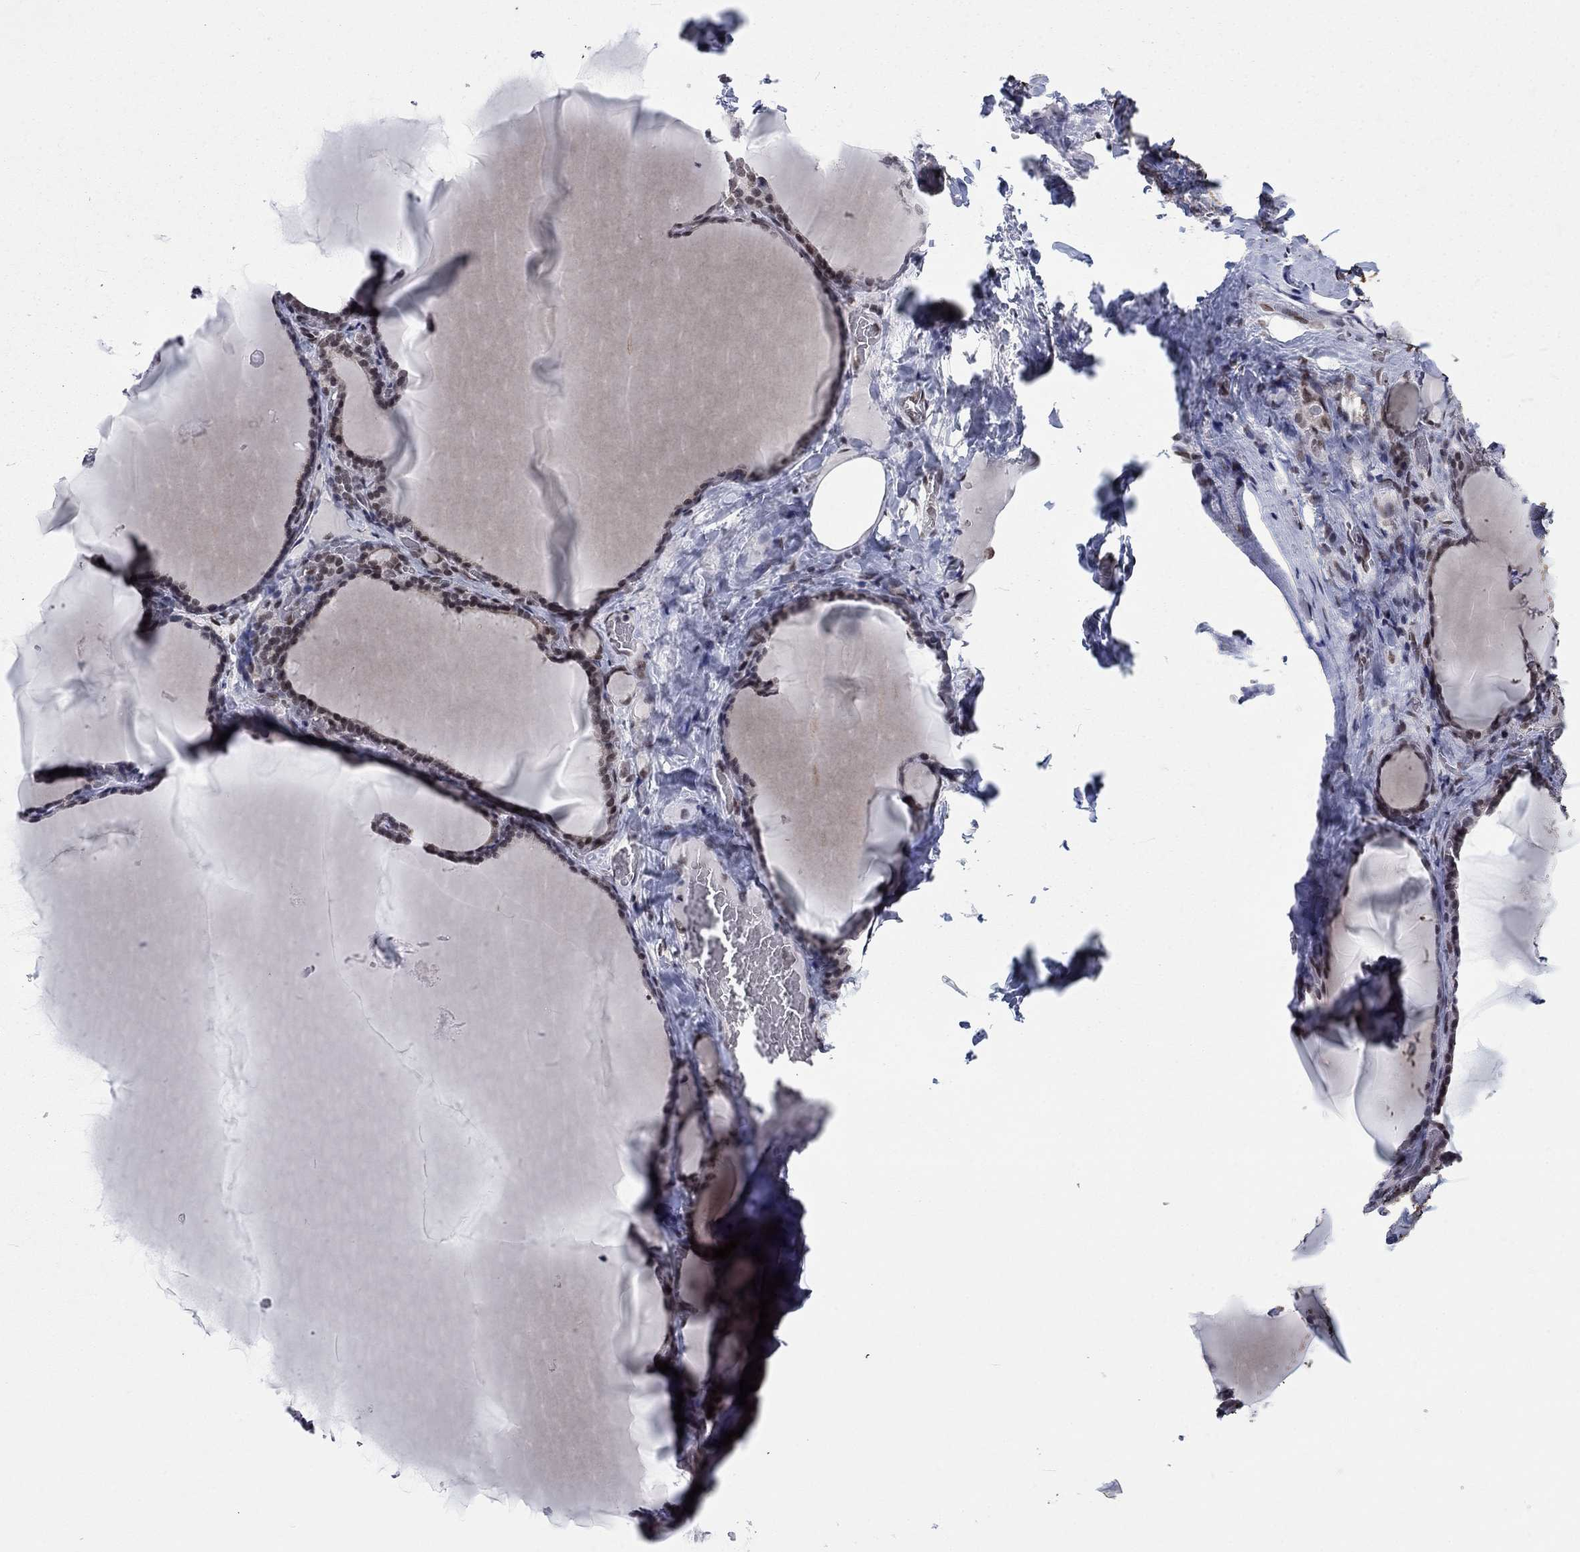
{"staining": {"intensity": "moderate", "quantity": ">75%", "location": "nuclear"}, "tissue": "thyroid gland", "cell_type": "Glandular cells", "image_type": "normal", "snomed": [{"axis": "morphology", "description": "Normal tissue, NOS"}, {"axis": "morphology", "description": "Hyperplasia, NOS"}, {"axis": "topography", "description": "Thyroid gland"}], "caption": "Approximately >75% of glandular cells in unremarkable thyroid gland show moderate nuclear protein expression as visualized by brown immunohistochemical staining.", "gene": "FYTTD1", "patient": {"sex": "female", "age": 27}}